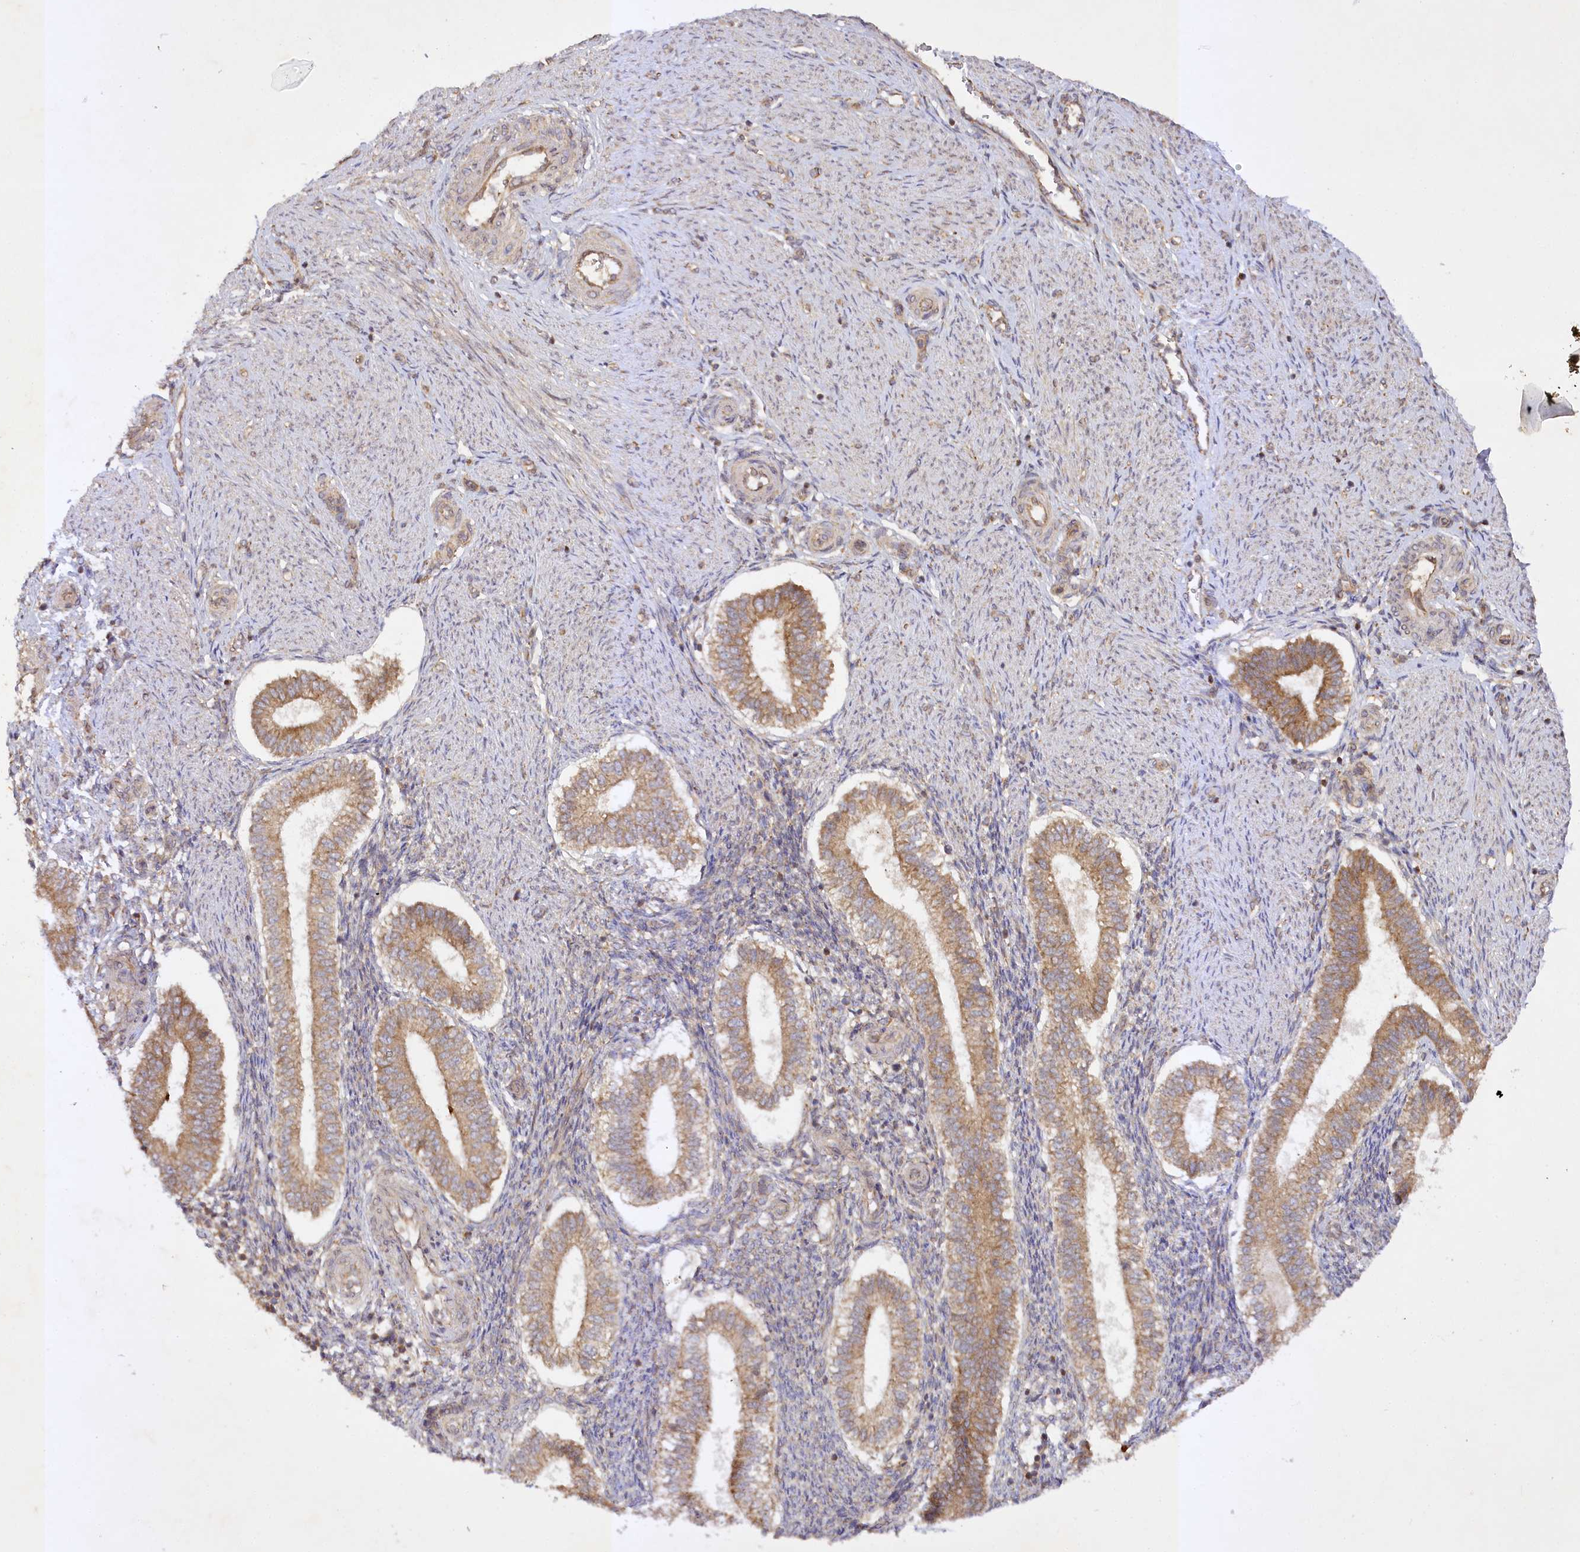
{"staining": {"intensity": "moderate", "quantity": "<25%", "location": "cytoplasmic/membranous"}, "tissue": "endometrium", "cell_type": "Cells in endometrial stroma", "image_type": "normal", "snomed": [{"axis": "morphology", "description": "Normal tissue, NOS"}, {"axis": "topography", "description": "Endometrium"}], "caption": "Protein expression analysis of normal endometrium reveals moderate cytoplasmic/membranous positivity in approximately <25% of cells in endometrial stroma. (DAB IHC with brightfield microscopy, high magnification).", "gene": "TRAF3IP1", "patient": {"sex": "female", "age": 25}}